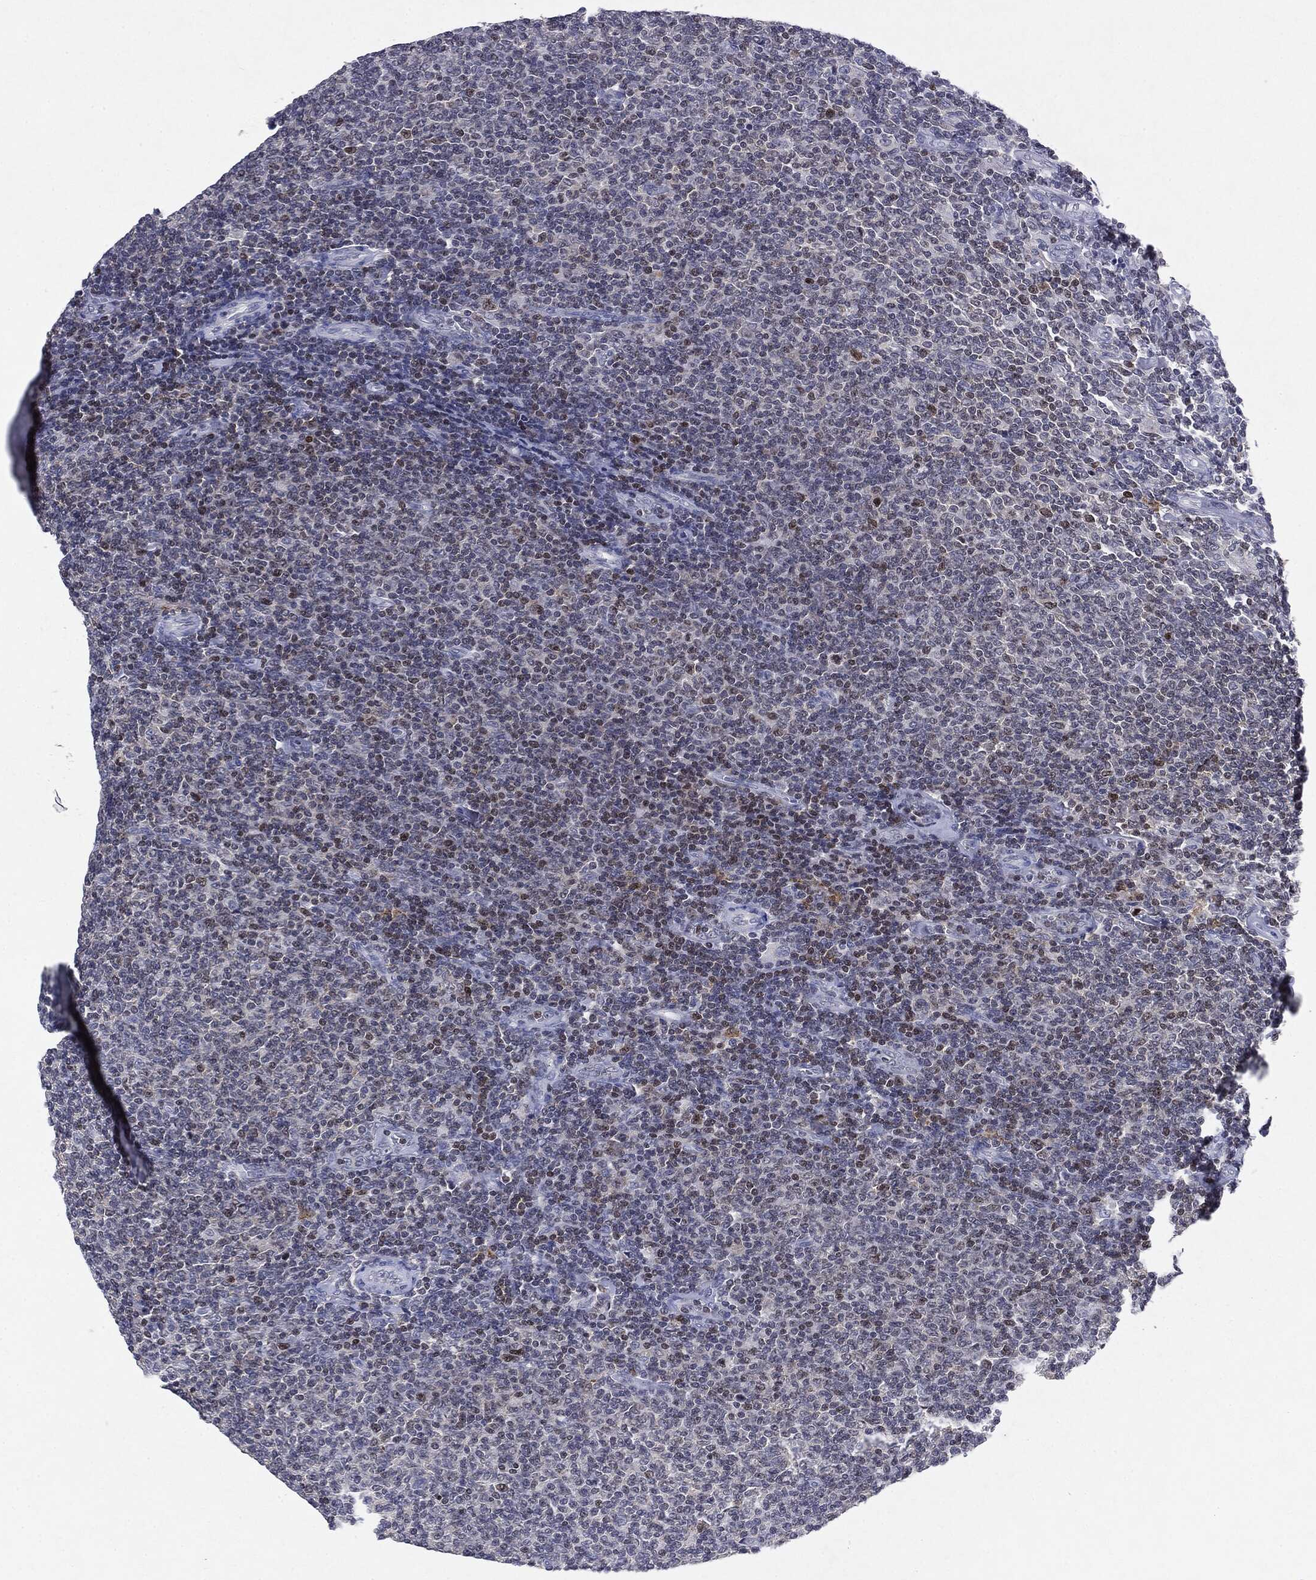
{"staining": {"intensity": "weak", "quantity": "<25%", "location": "nuclear"}, "tissue": "lymphoma", "cell_type": "Tumor cells", "image_type": "cancer", "snomed": [{"axis": "morphology", "description": "Malignant lymphoma, non-Hodgkin's type, Low grade"}, {"axis": "topography", "description": "Lymph node"}], "caption": "This is a image of immunohistochemistry (IHC) staining of lymphoma, which shows no staining in tumor cells. (Brightfield microscopy of DAB immunohistochemistry at high magnification).", "gene": "KIF2C", "patient": {"sex": "male", "age": 52}}